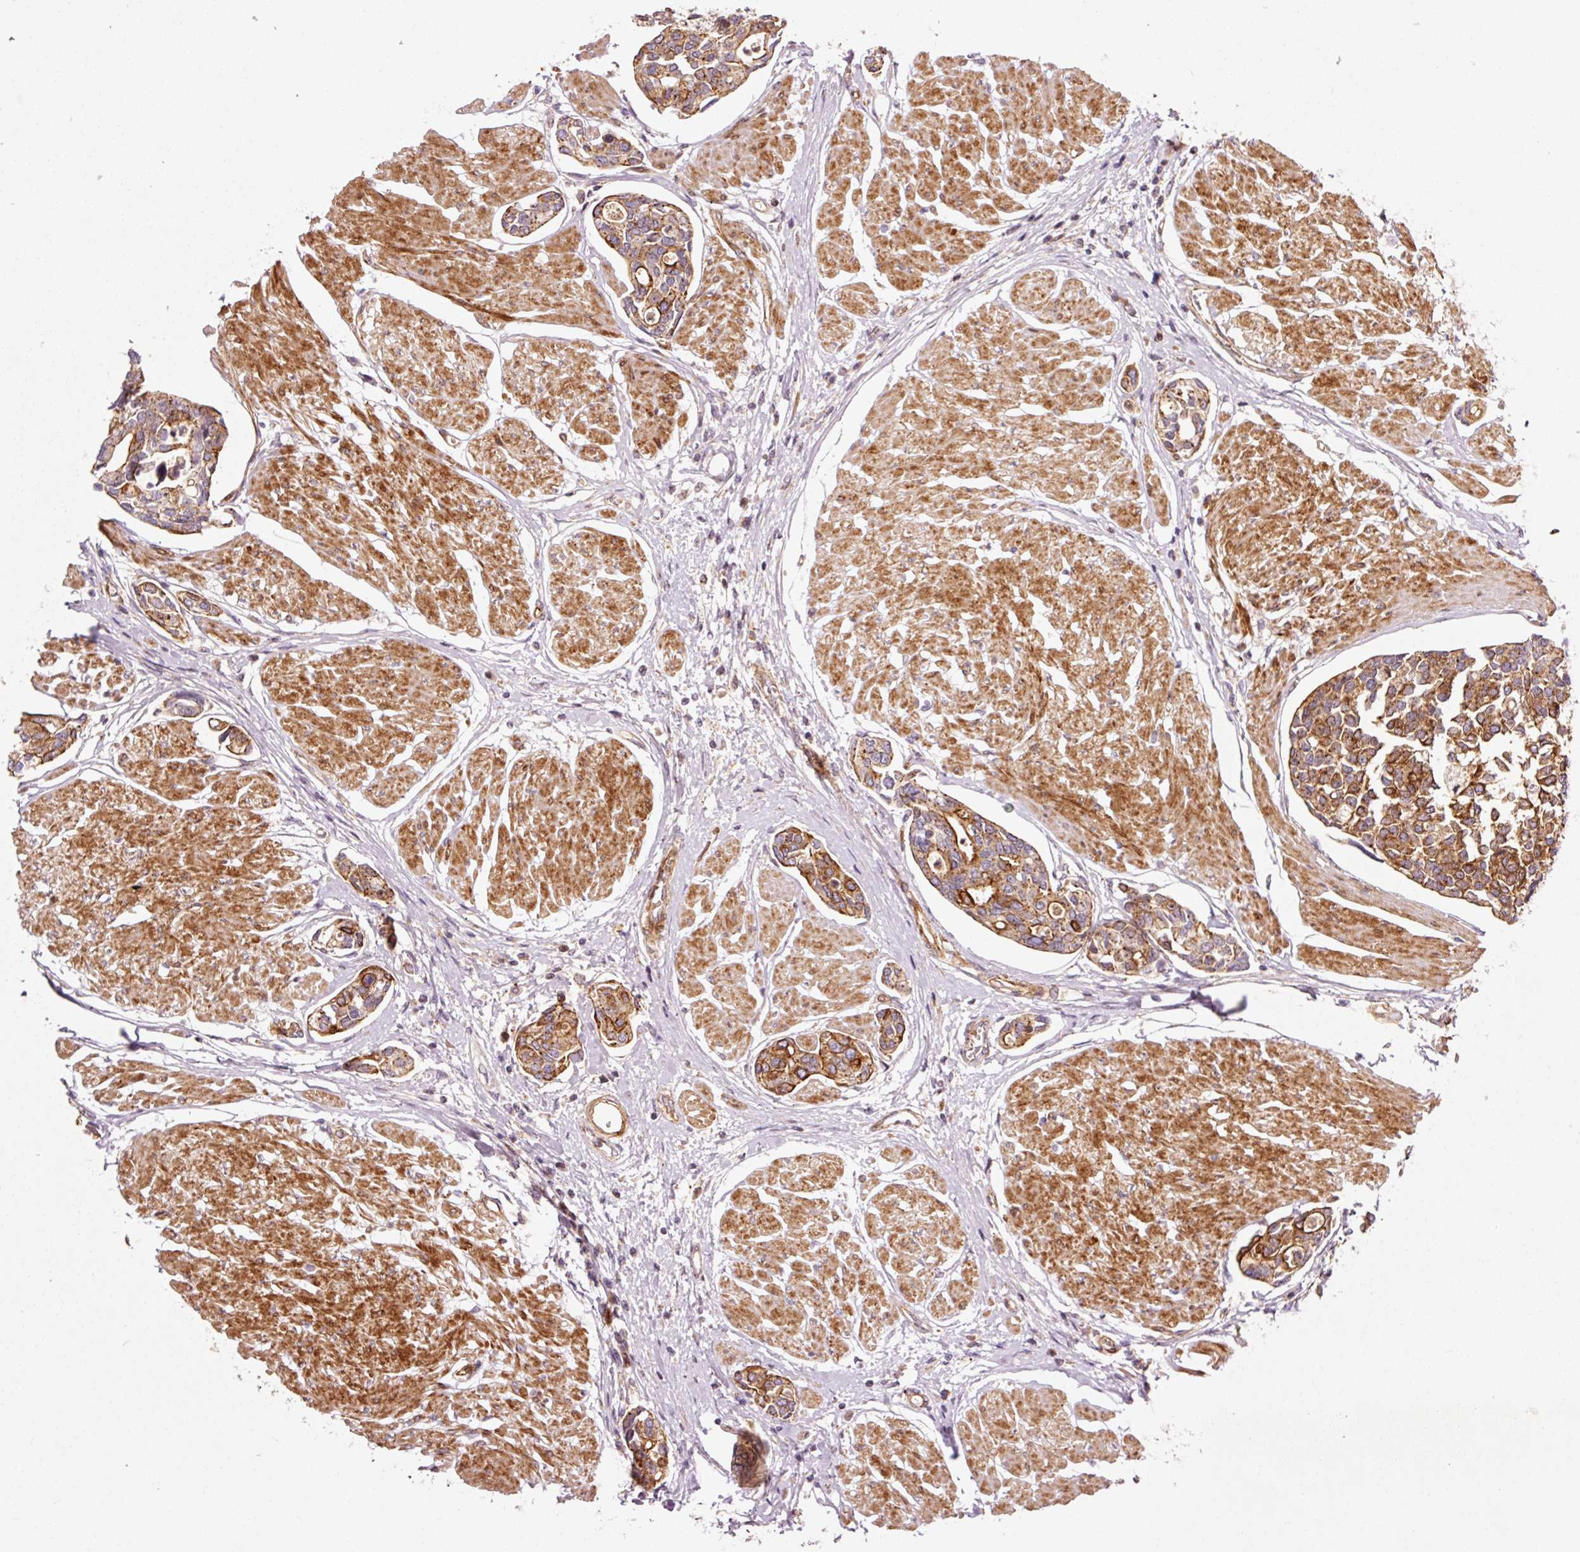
{"staining": {"intensity": "moderate", "quantity": ">75%", "location": "cytoplasmic/membranous"}, "tissue": "urothelial cancer", "cell_type": "Tumor cells", "image_type": "cancer", "snomed": [{"axis": "morphology", "description": "Urothelial carcinoma, High grade"}, {"axis": "topography", "description": "Urinary bladder"}], "caption": "A brown stain highlights moderate cytoplasmic/membranous staining of a protein in human urothelial cancer tumor cells. (IHC, brightfield microscopy, high magnification).", "gene": "ANKRD20A1", "patient": {"sex": "male", "age": 78}}